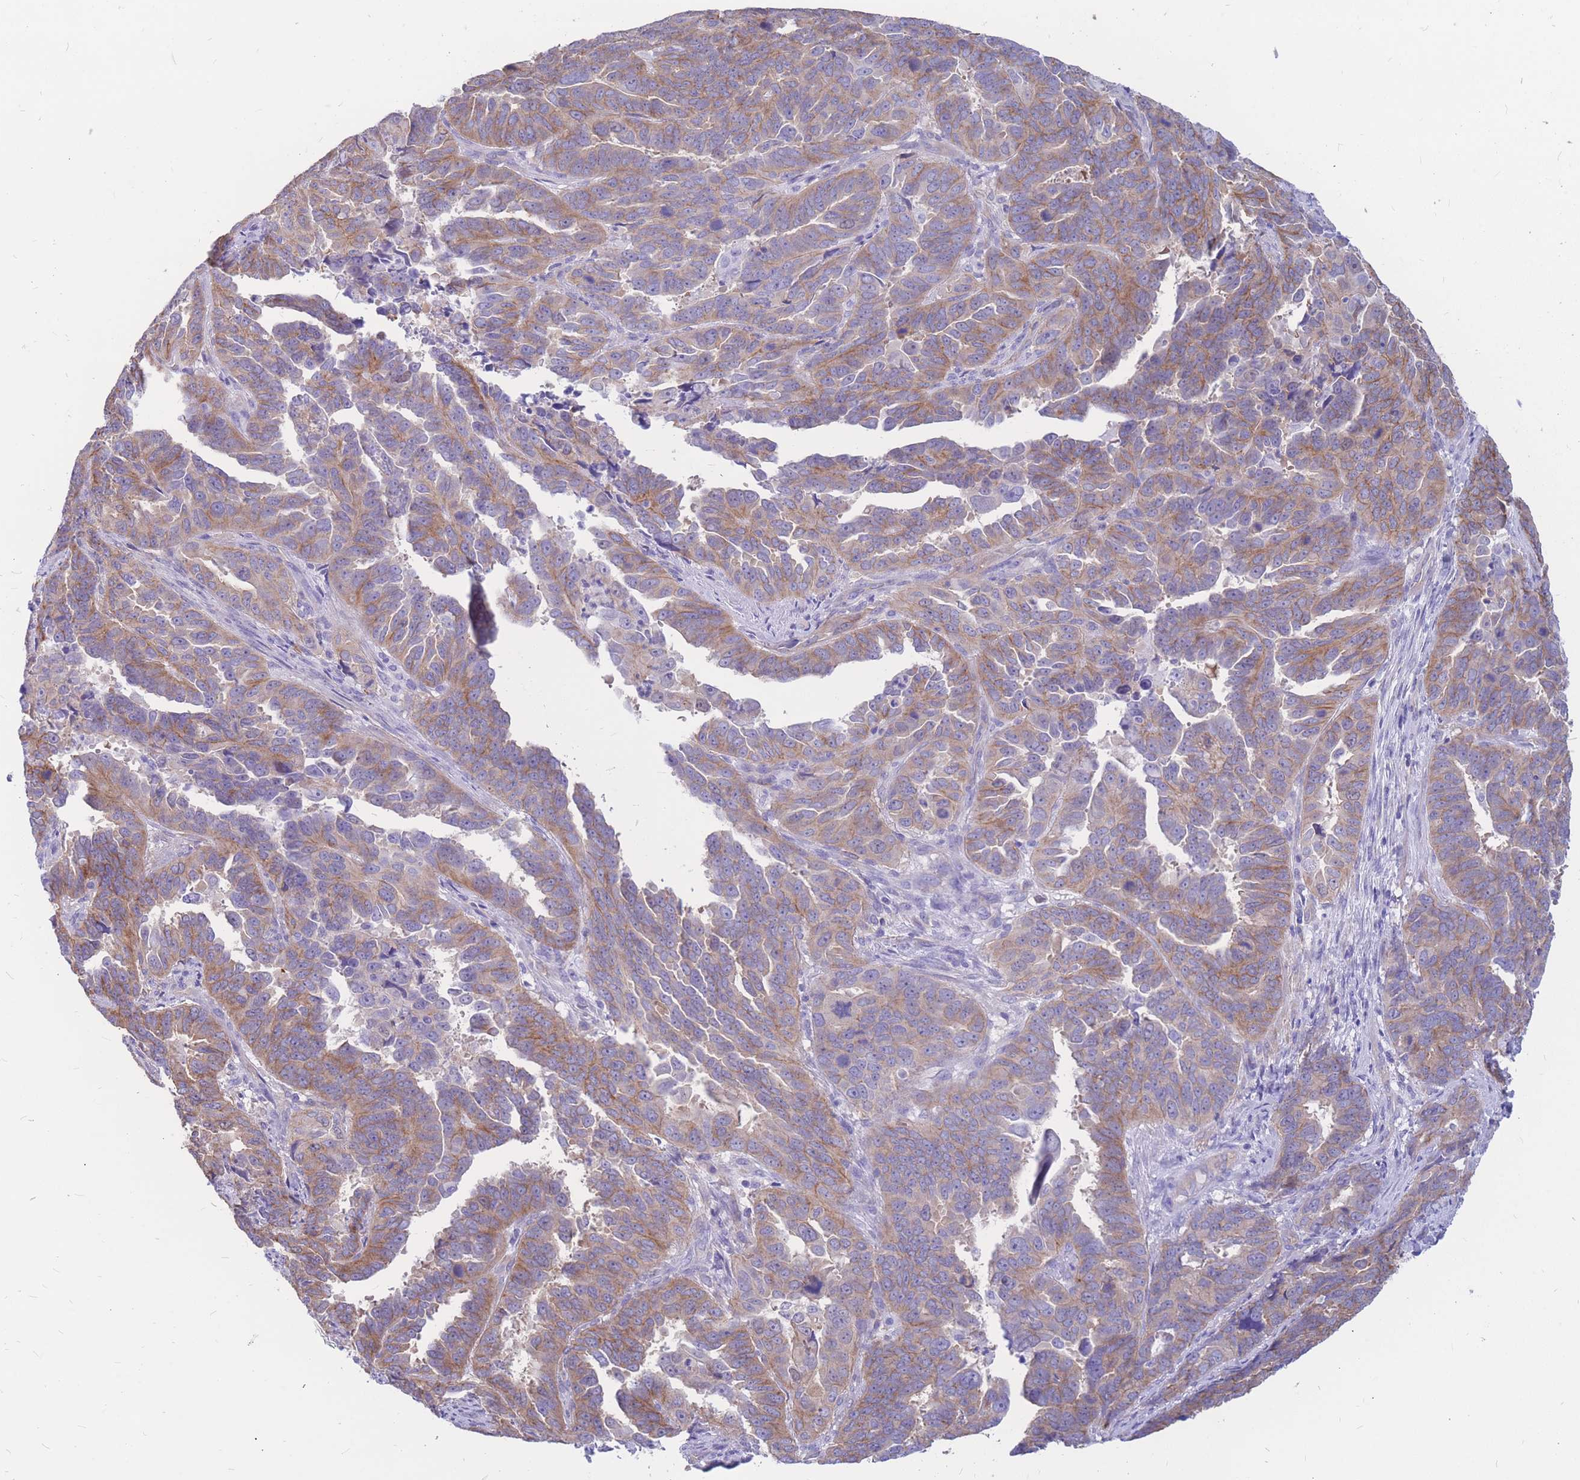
{"staining": {"intensity": "moderate", "quantity": "25%-75%", "location": "cytoplasmic/membranous"}, "tissue": "endometrial cancer", "cell_type": "Tumor cells", "image_type": "cancer", "snomed": [{"axis": "morphology", "description": "Adenocarcinoma, NOS"}, {"axis": "topography", "description": "Endometrium"}], "caption": "IHC photomicrograph of neoplastic tissue: adenocarcinoma (endometrial) stained using immunohistochemistry (IHC) displays medium levels of moderate protein expression localized specifically in the cytoplasmic/membranous of tumor cells, appearing as a cytoplasmic/membranous brown color.", "gene": "ADD2", "patient": {"sex": "female", "age": 65}}